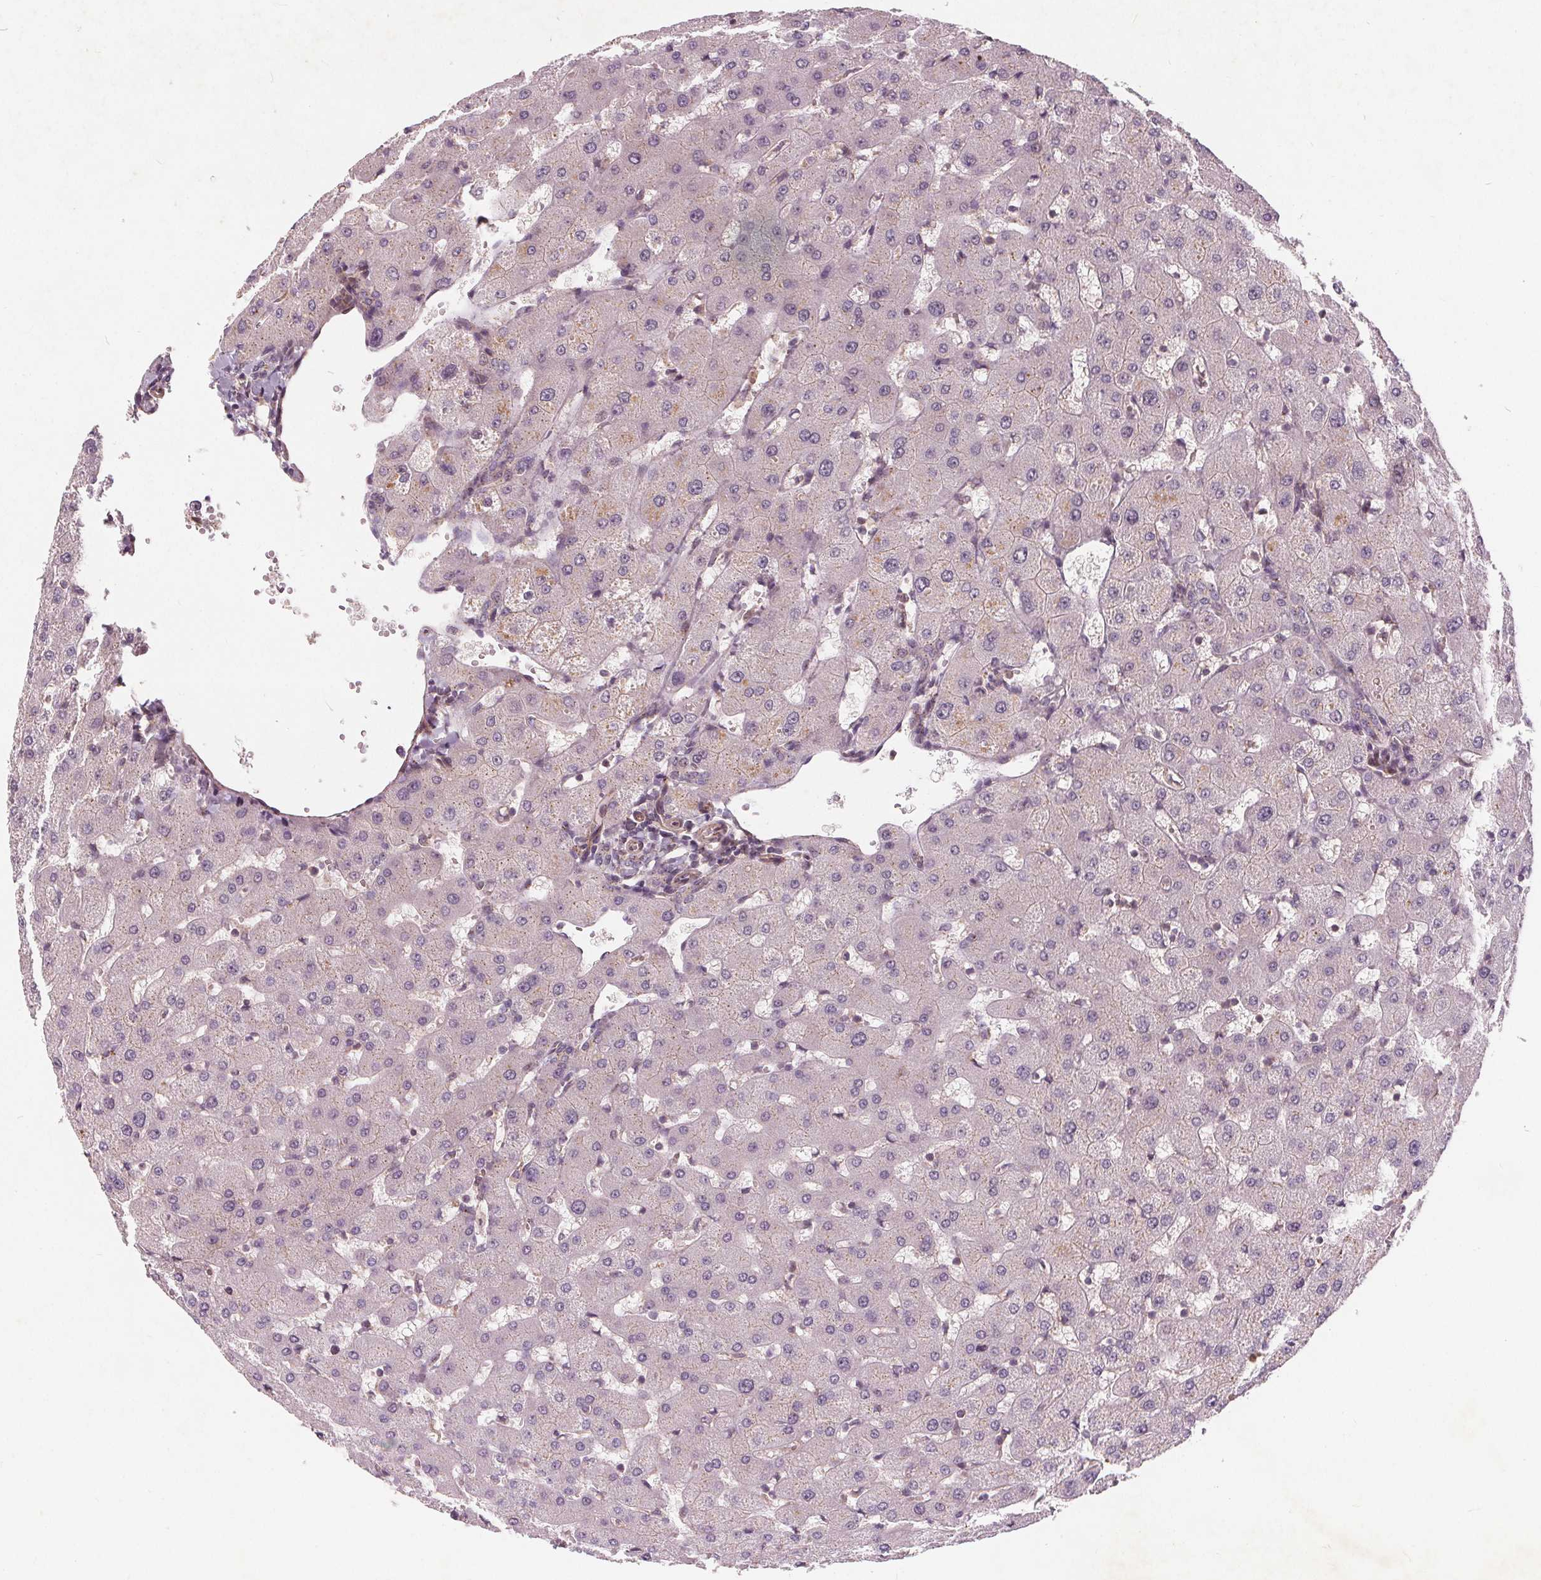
{"staining": {"intensity": "negative", "quantity": "none", "location": "none"}, "tissue": "liver", "cell_type": "Cholangiocytes", "image_type": "normal", "snomed": [{"axis": "morphology", "description": "Normal tissue, NOS"}, {"axis": "topography", "description": "Liver"}], "caption": "The immunohistochemistry micrograph has no significant staining in cholangiocytes of liver. (Stains: DAB immunohistochemistry (IHC) with hematoxylin counter stain, Microscopy: brightfield microscopy at high magnification).", "gene": "CSNK1G2", "patient": {"sex": "female", "age": 63}}